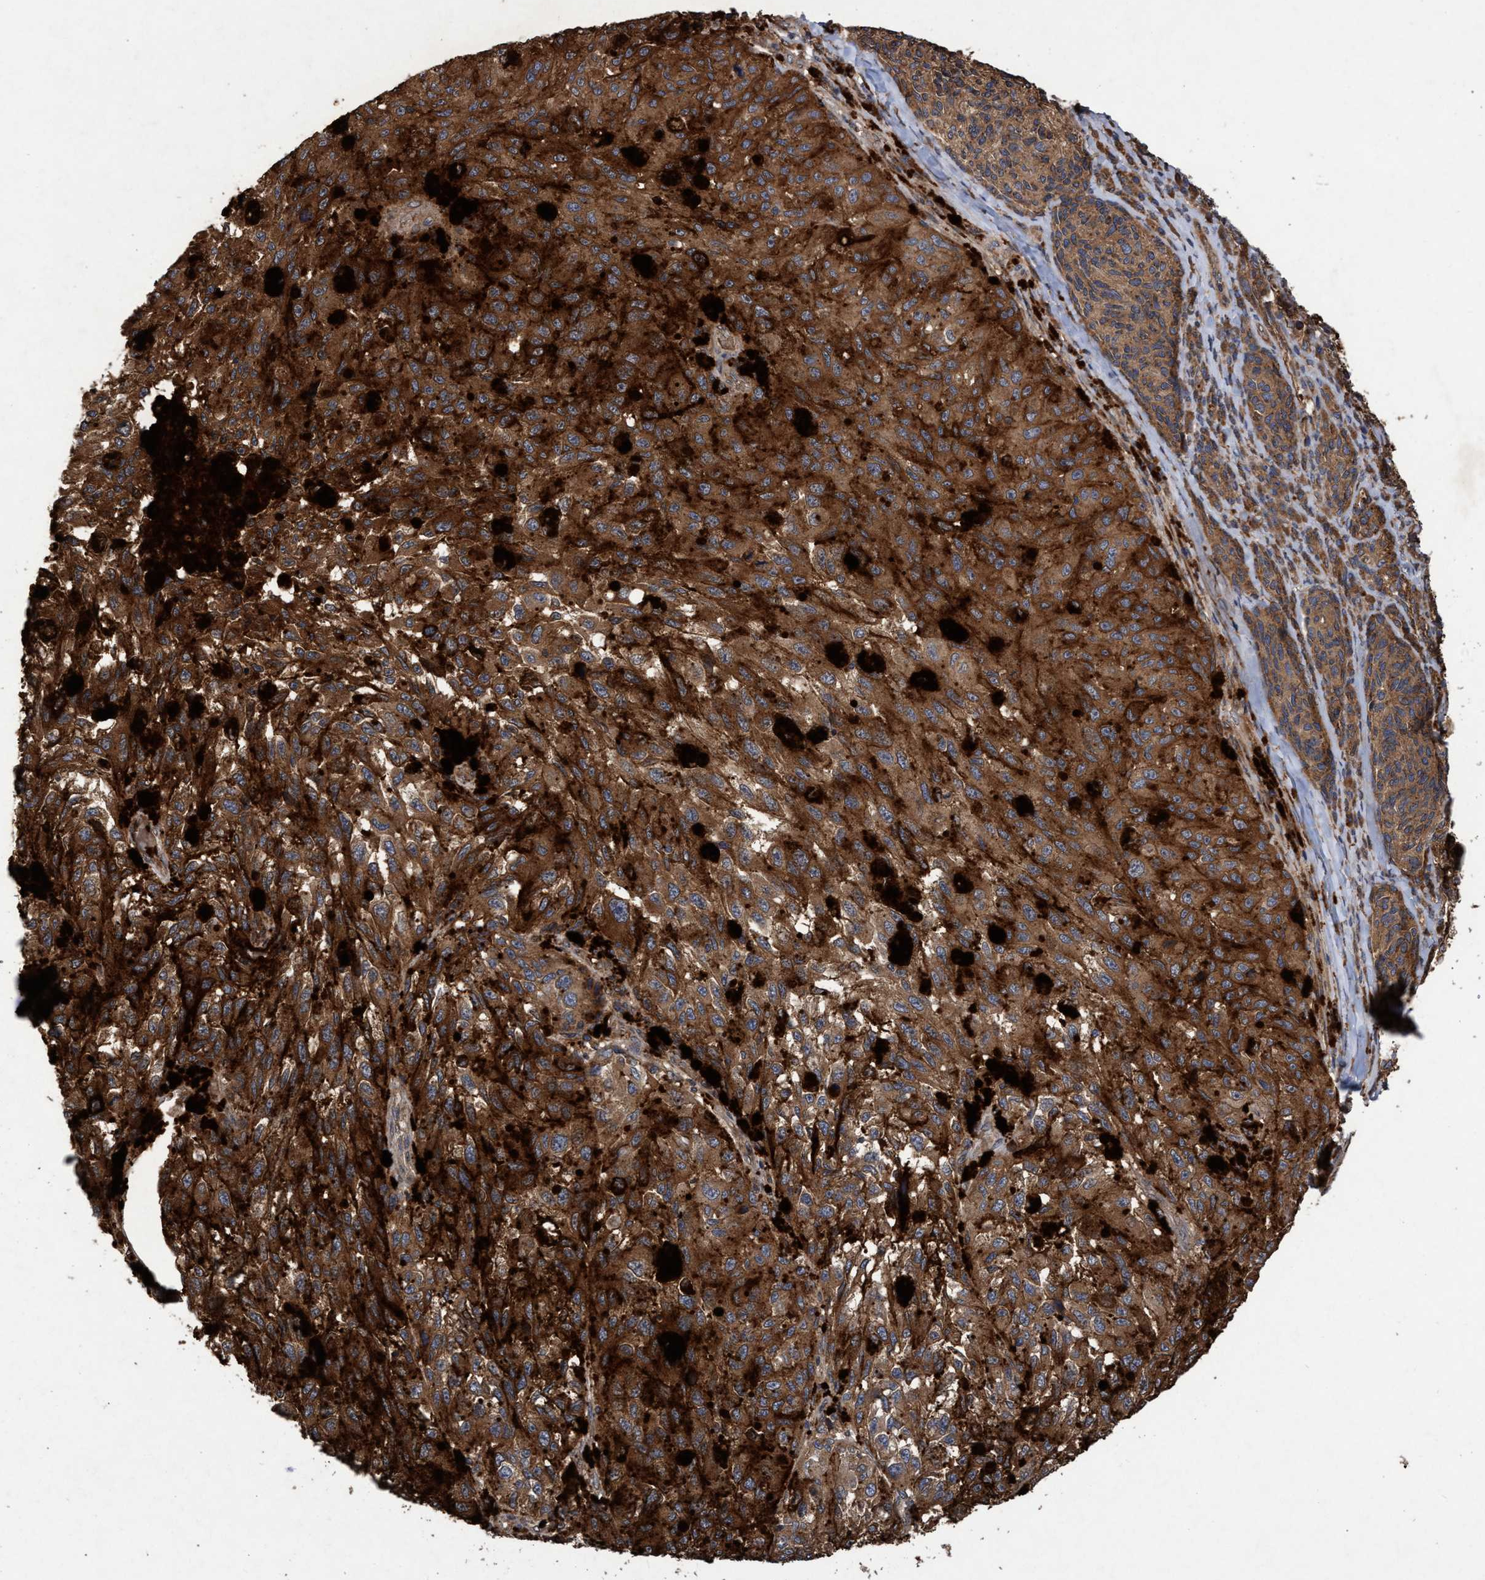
{"staining": {"intensity": "strong", "quantity": ">75%", "location": "cytoplasmic/membranous"}, "tissue": "melanoma", "cell_type": "Tumor cells", "image_type": "cancer", "snomed": [{"axis": "morphology", "description": "Malignant melanoma, NOS"}, {"axis": "topography", "description": "Skin"}], "caption": "This image demonstrates IHC staining of human malignant melanoma, with high strong cytoplasmic/membranous expression in about >75% of tumor cells.", "gene": "CHMP6", "patient": {"sex": "female", "age": 73}}